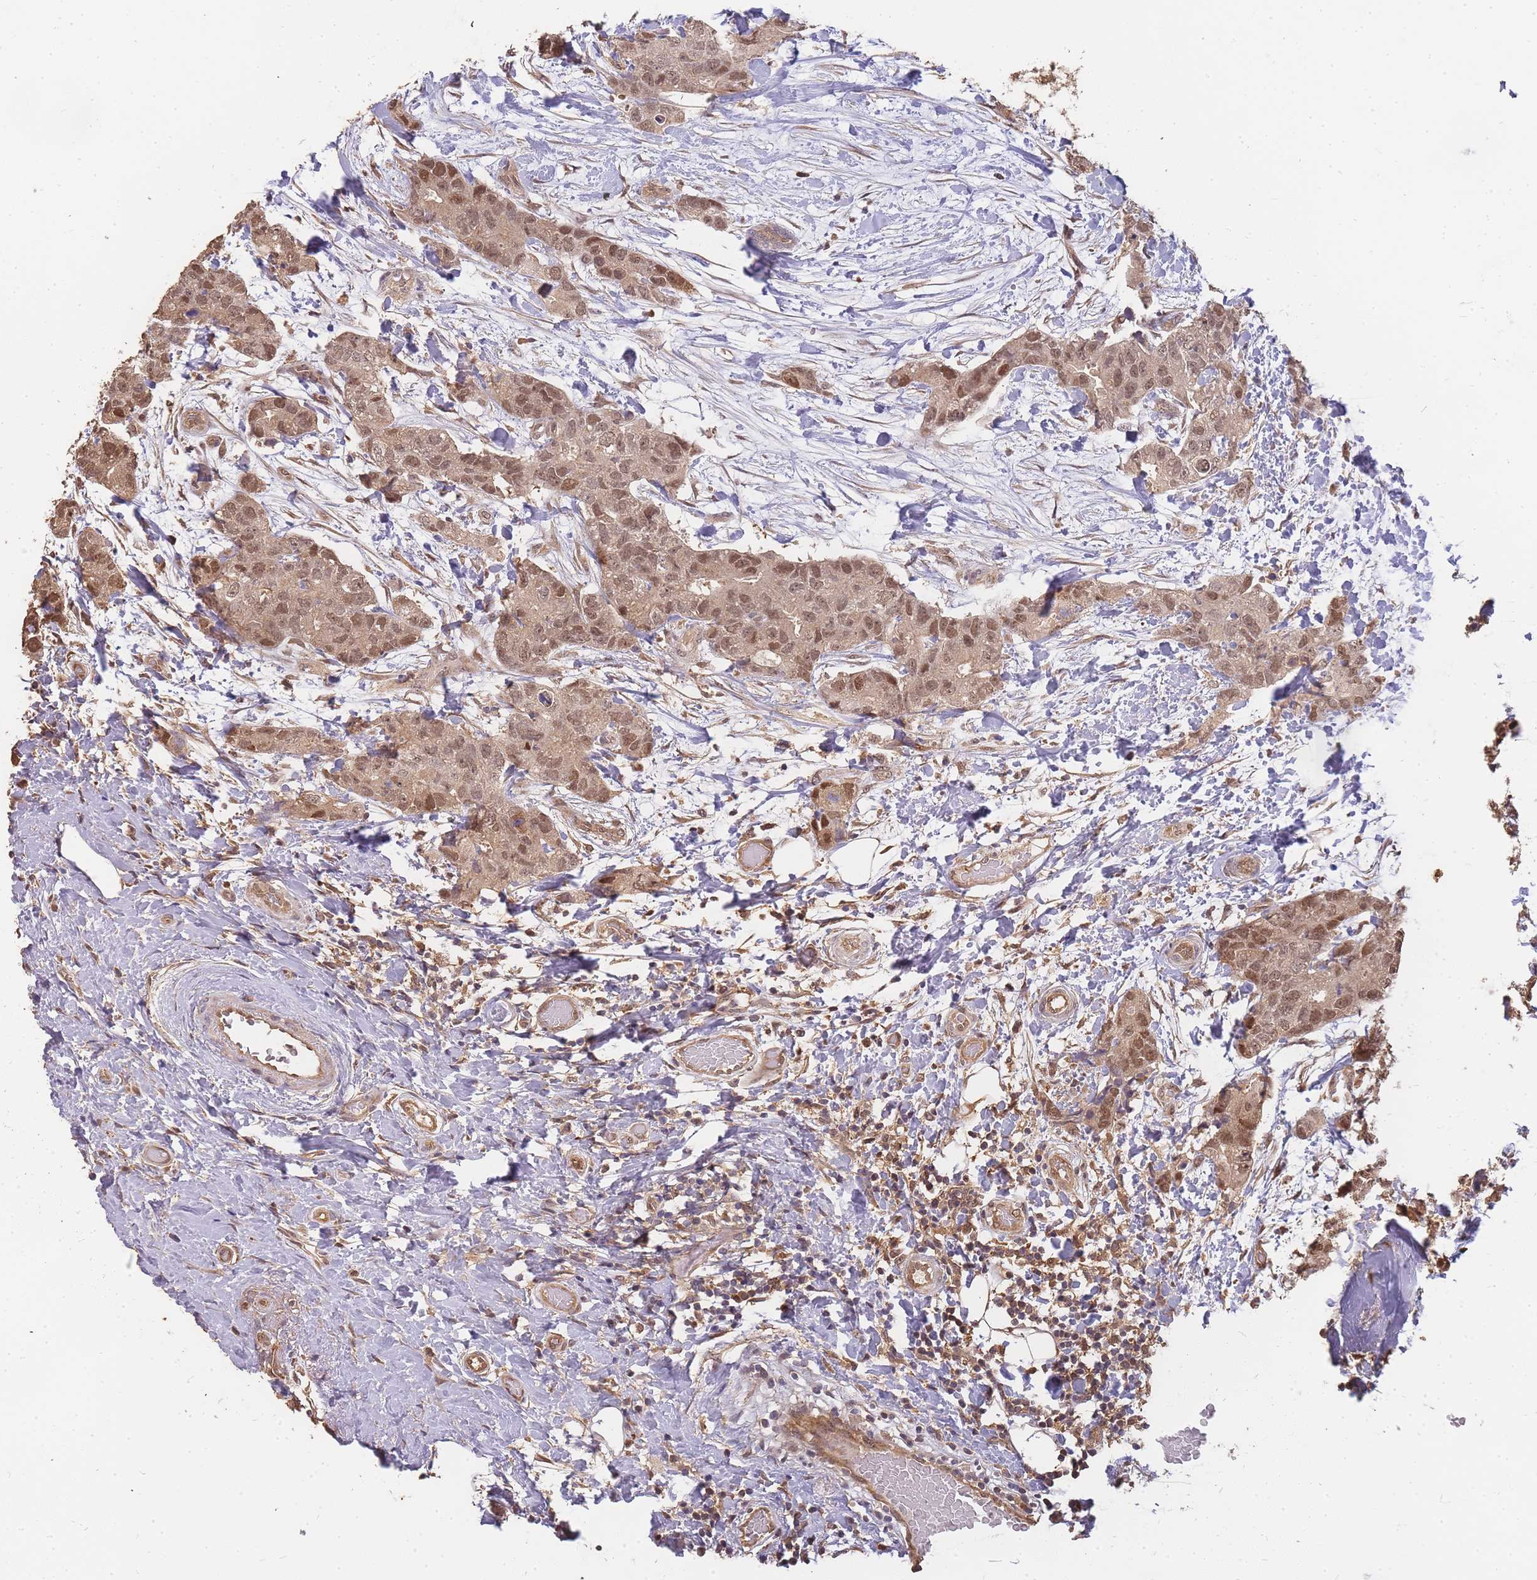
{"staining": {"intensity": "moderate", "quantity": ">75%", "location": "cytoplasmic/membranous,nuclear"}, "tissue": "breast cancer", "cell_type": "Tumor cells", "image_type": "cancer", "snomed": [{"axis": "morphology", "description": "Duct carcinoma"}, {"axis": "topography", "description": "Breast"}], "caption": "Immunohistochemical staining of human intraductal carcinoma (breast) demonstrates moderate cytoplasmic/membranous and nuclear protein positivity in approximately >75% of tumor cells. (brown staining indicates protein expression, while blue staining denotes nuclei).", "gene": "CDKN2AIPNL", "patient": {"sex": "female", "age": 62}}